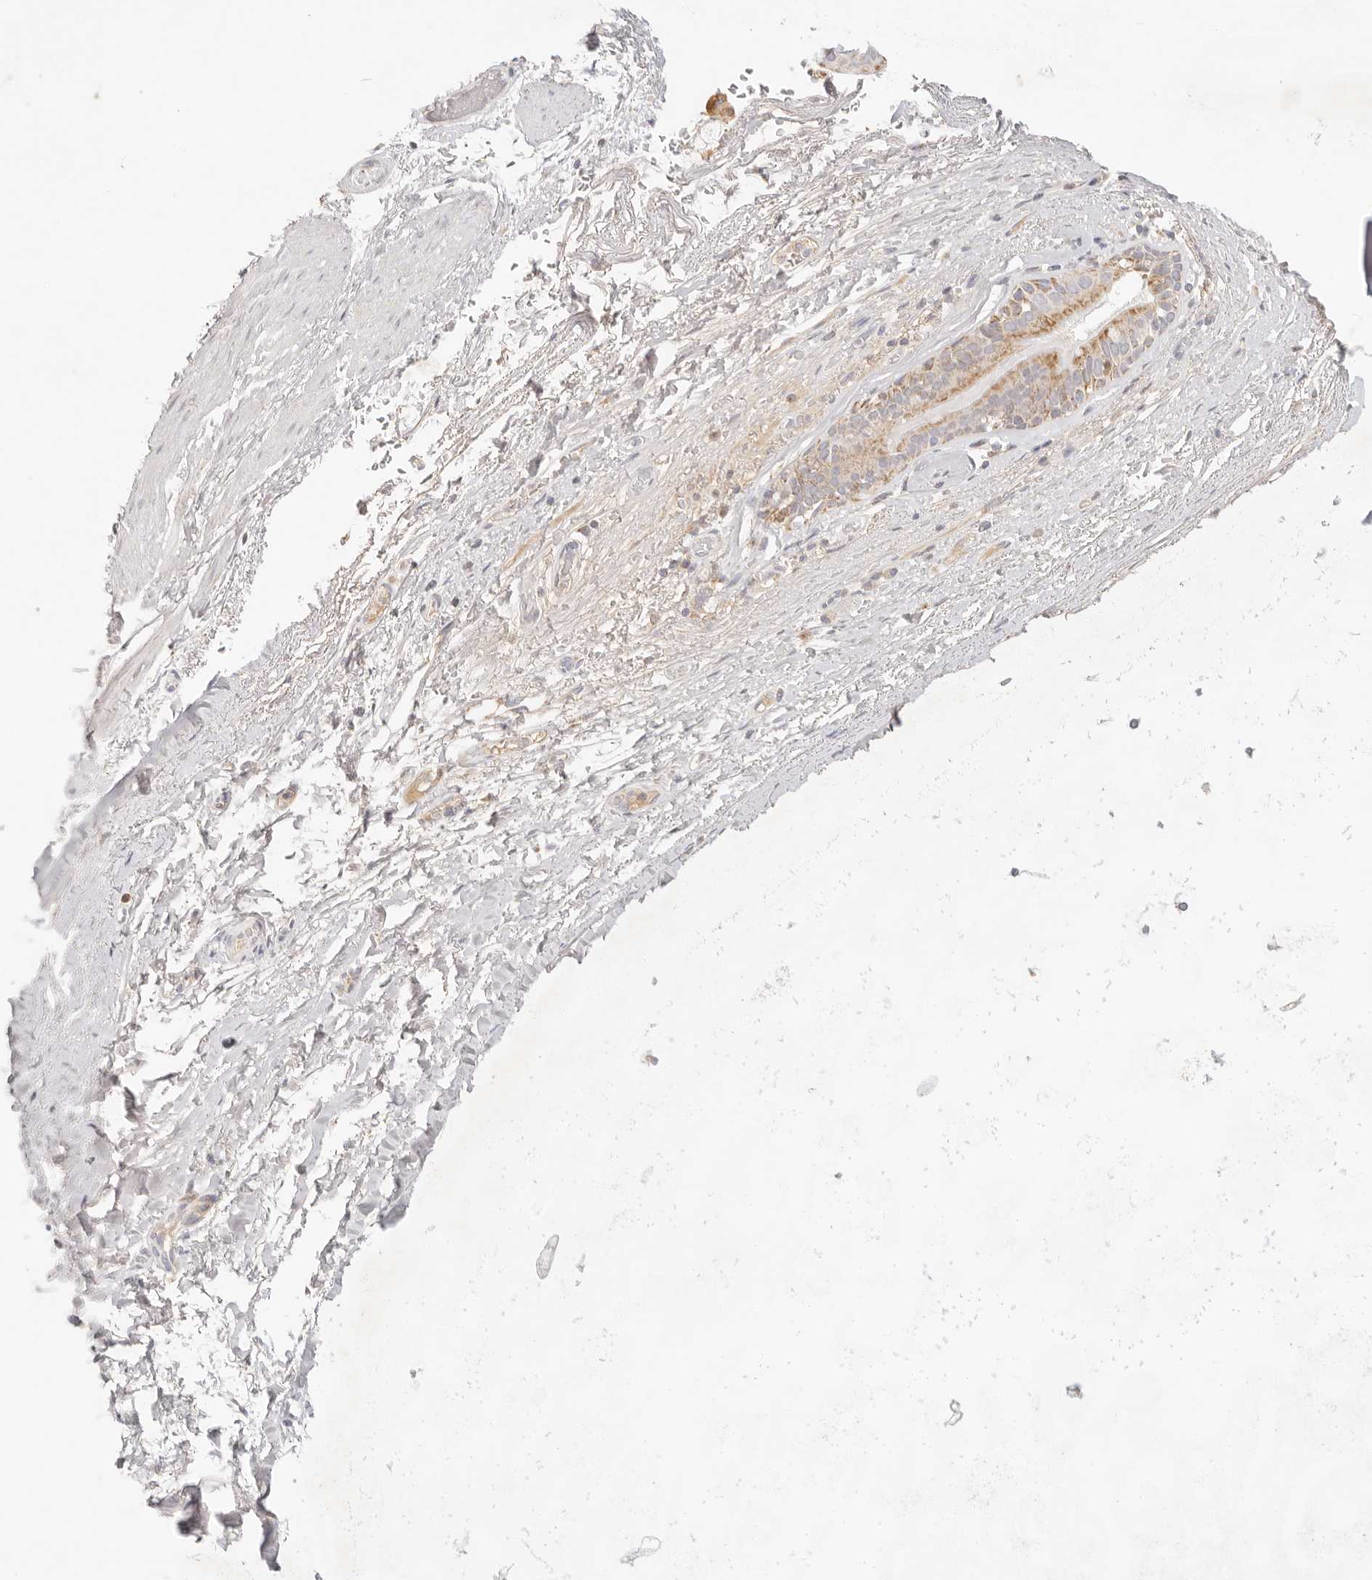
{"staining": {"intensity": "moderate", "quantity": ">75%", "location": "cytoplasmic/membranous"}, "tissue": "bronchus", "cell_type": "Respiratory epithelial cells", "image_type": "normal", "snomed": [{"axis": "morphology", "description": "Normal tissue, NOS"}, {"axis": "topography", "description": "Cartilage tissue"}], "caption": "The histopathology image displays immunohistochemical staining of benign bronchus. There is moderate cytoplasmic/membranous staining is seen in approximately >75% of respiratory epithelial cells. (Brightfield microscopy of DAB IHC at high magnification).", "gene": "COA6", "patient": {"sex": "female", "age": 63}}